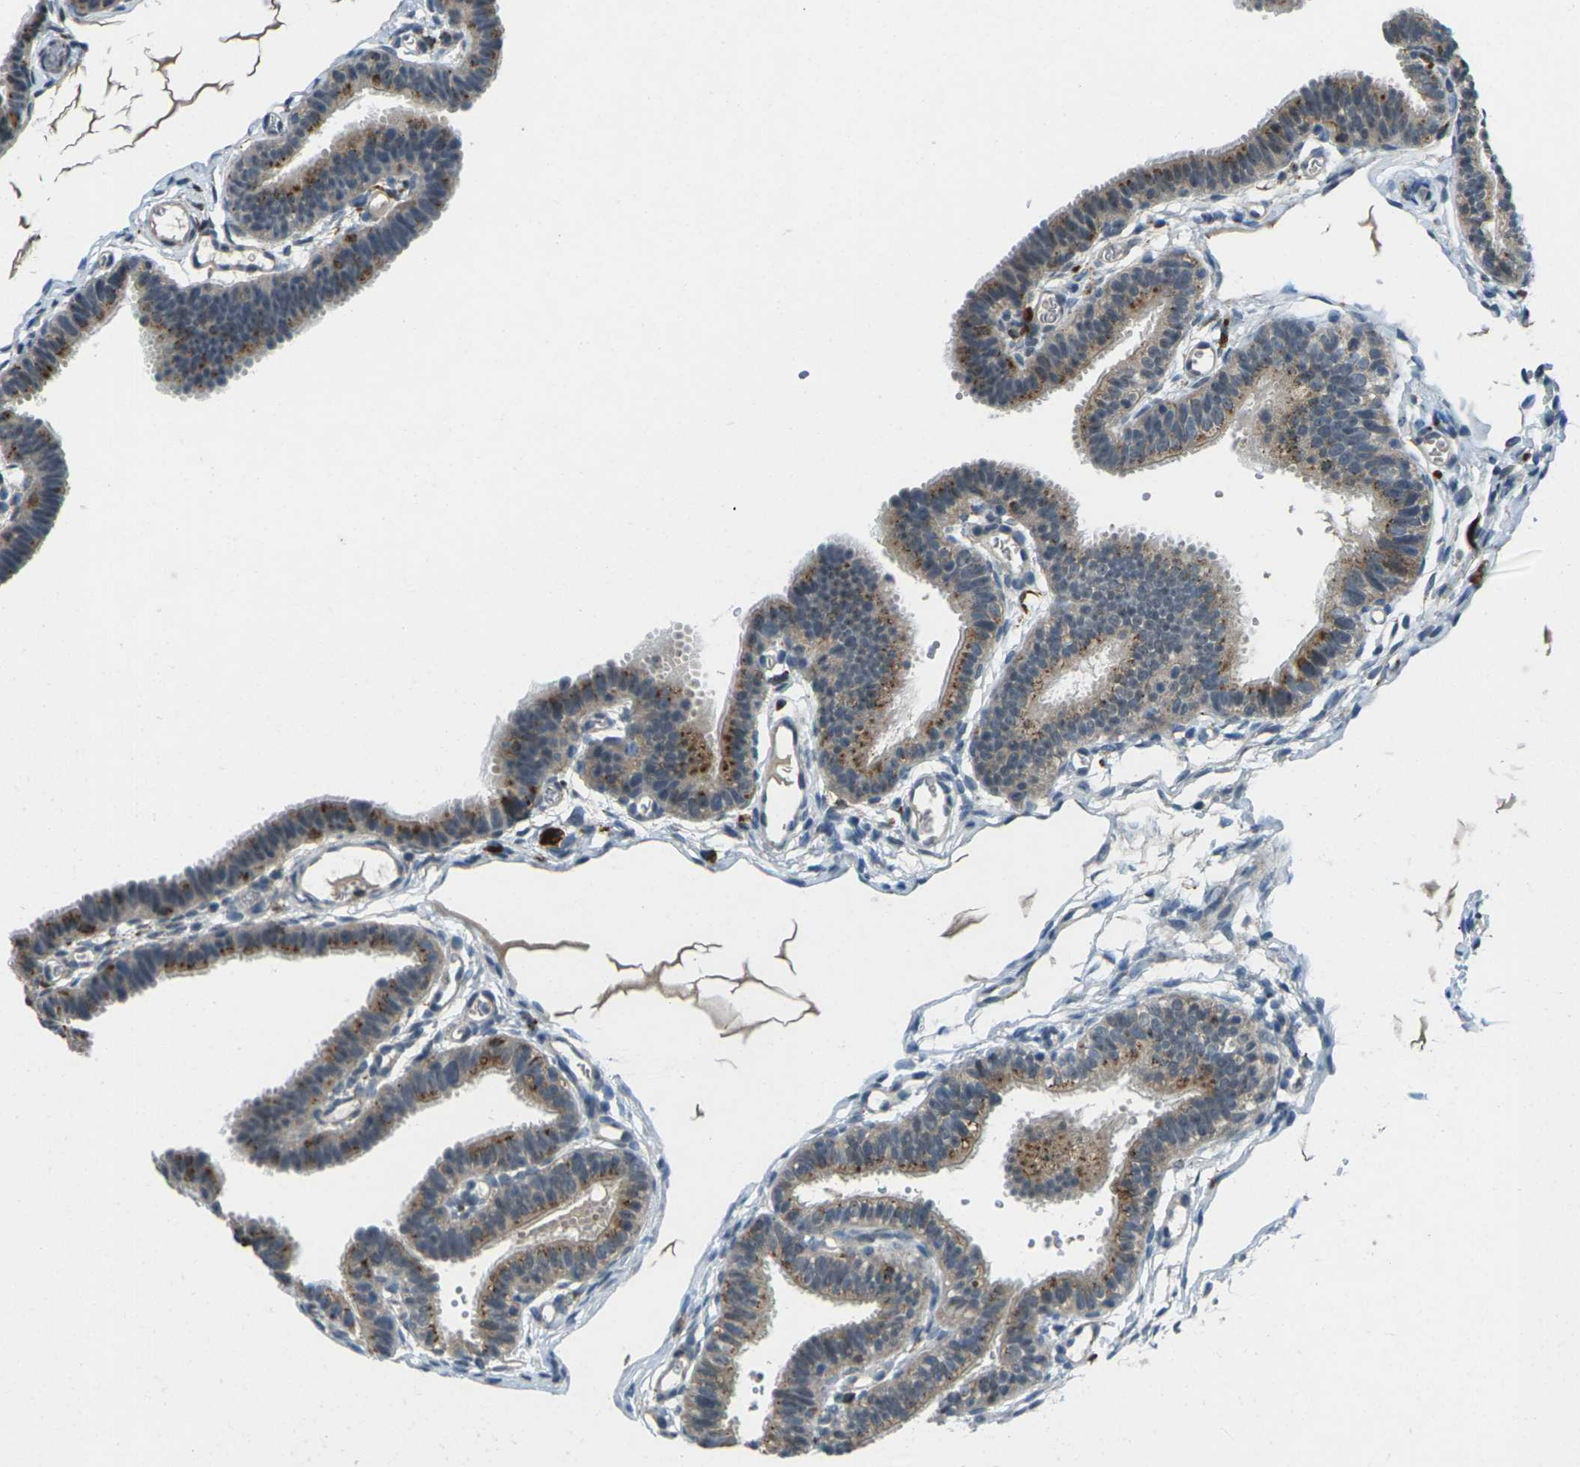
{"staining": {"intensity": "moderate", "quantity": ">75%", "location": "cytoplasmic/membranous"}, "tissue": "fallopian tube", "cell_type": "Glandular cells", "image_type": "normal", "snomed": [{"axis": "morphology", "description": "Normal tissue, NOS"}, {"axis": "topography", "description": "Fallopian tube"}, {"axis": "topography", "description": "Placenta"}], "caption": "About >75% of glandular cells in normal fallopian tube reveal moderate cytoplasmic/membranous protein staining as visualized by brown immunohistochemical staining.", "gene": "SLC31A2", "patient": {"sex": "female", "age": 34}}